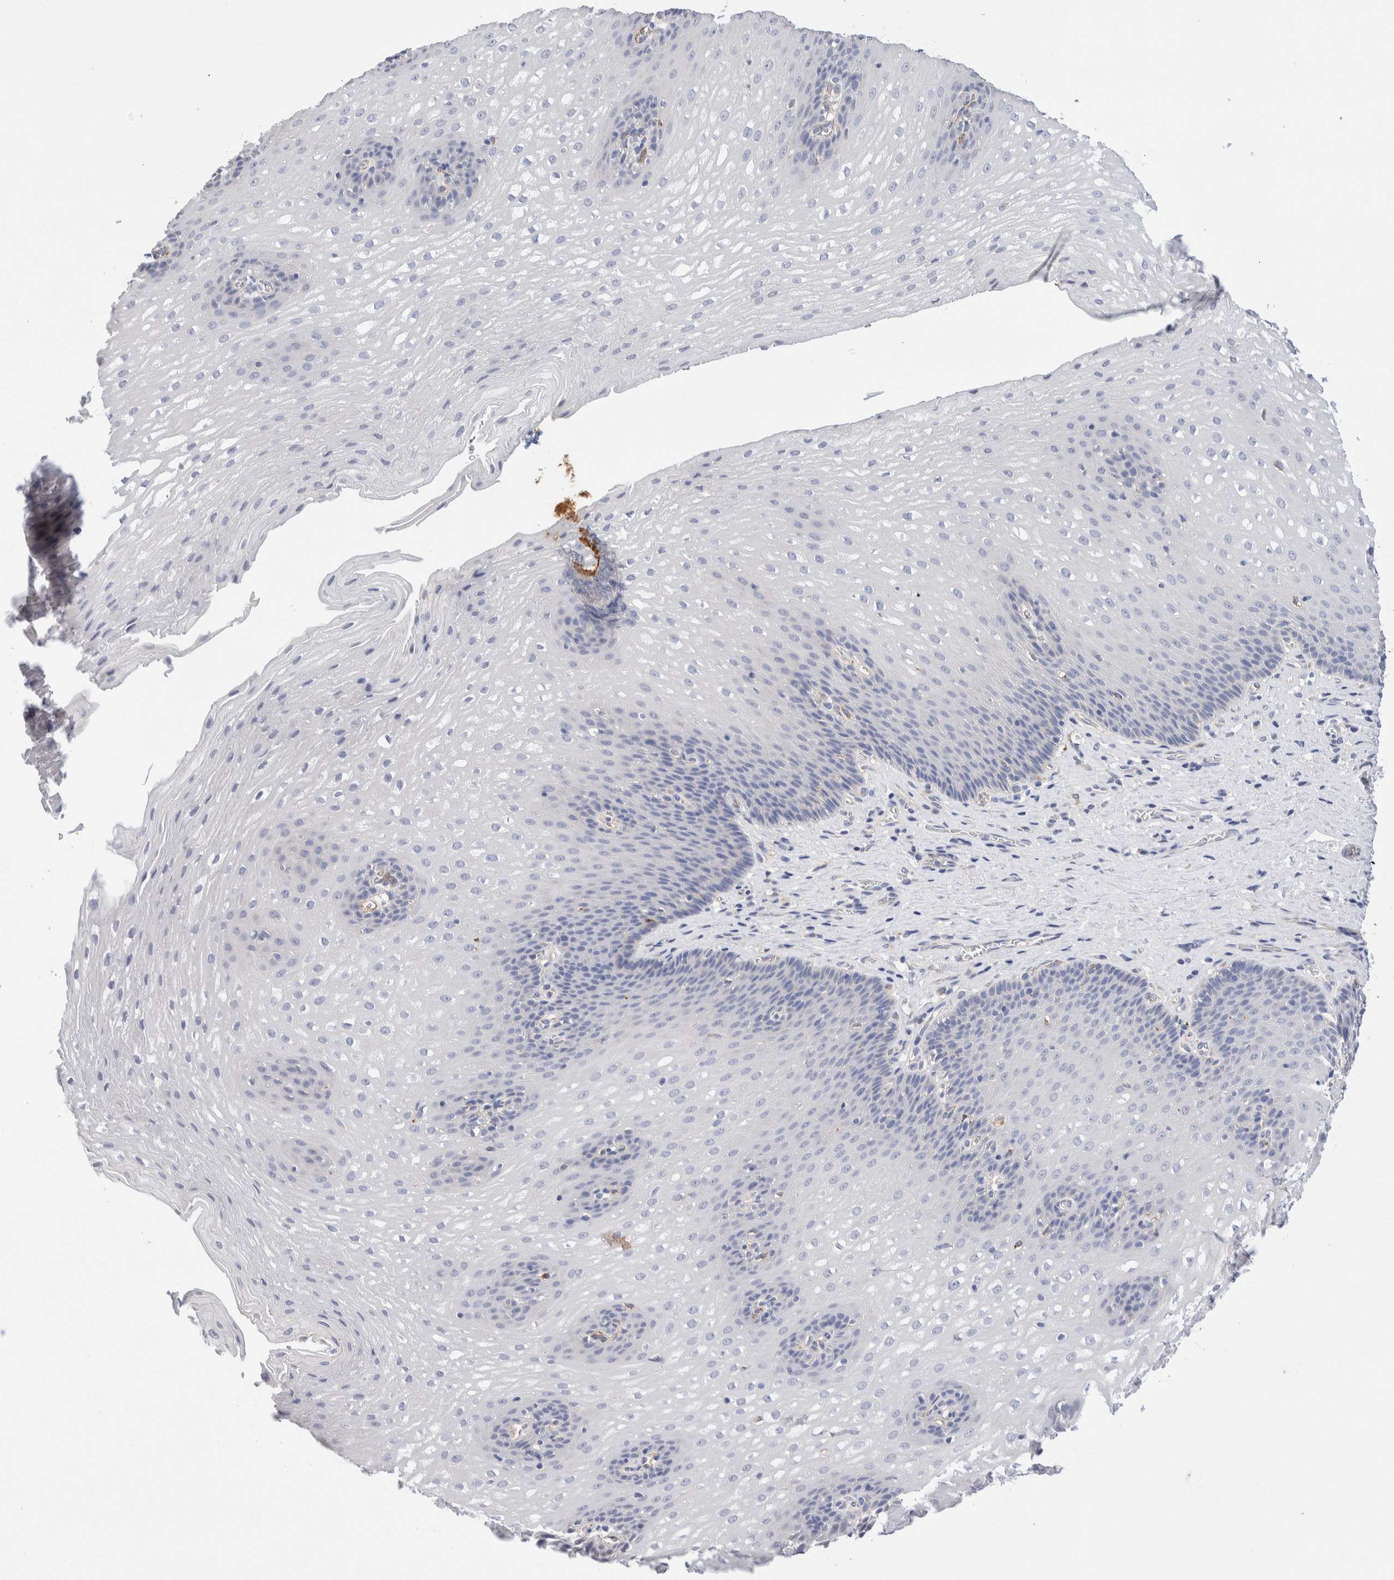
{"staining": {"intensity": "negative", "quantity": "none", "location": "none"}, "tissue": "esophagus", "cell_type": "Squamous epithelial cells", "image_type": "normal", "snomed": [{"axis": "morphology", "description": "Normal tissue, NOS"}, {"axis": "topography", "description": "Esophagus"}], "caption": "The image demonstrates no staining of squamous epithelial cells in benign esophagus.", "gene": "METRNL", "patient": {"sex": "male", "age": 48}}